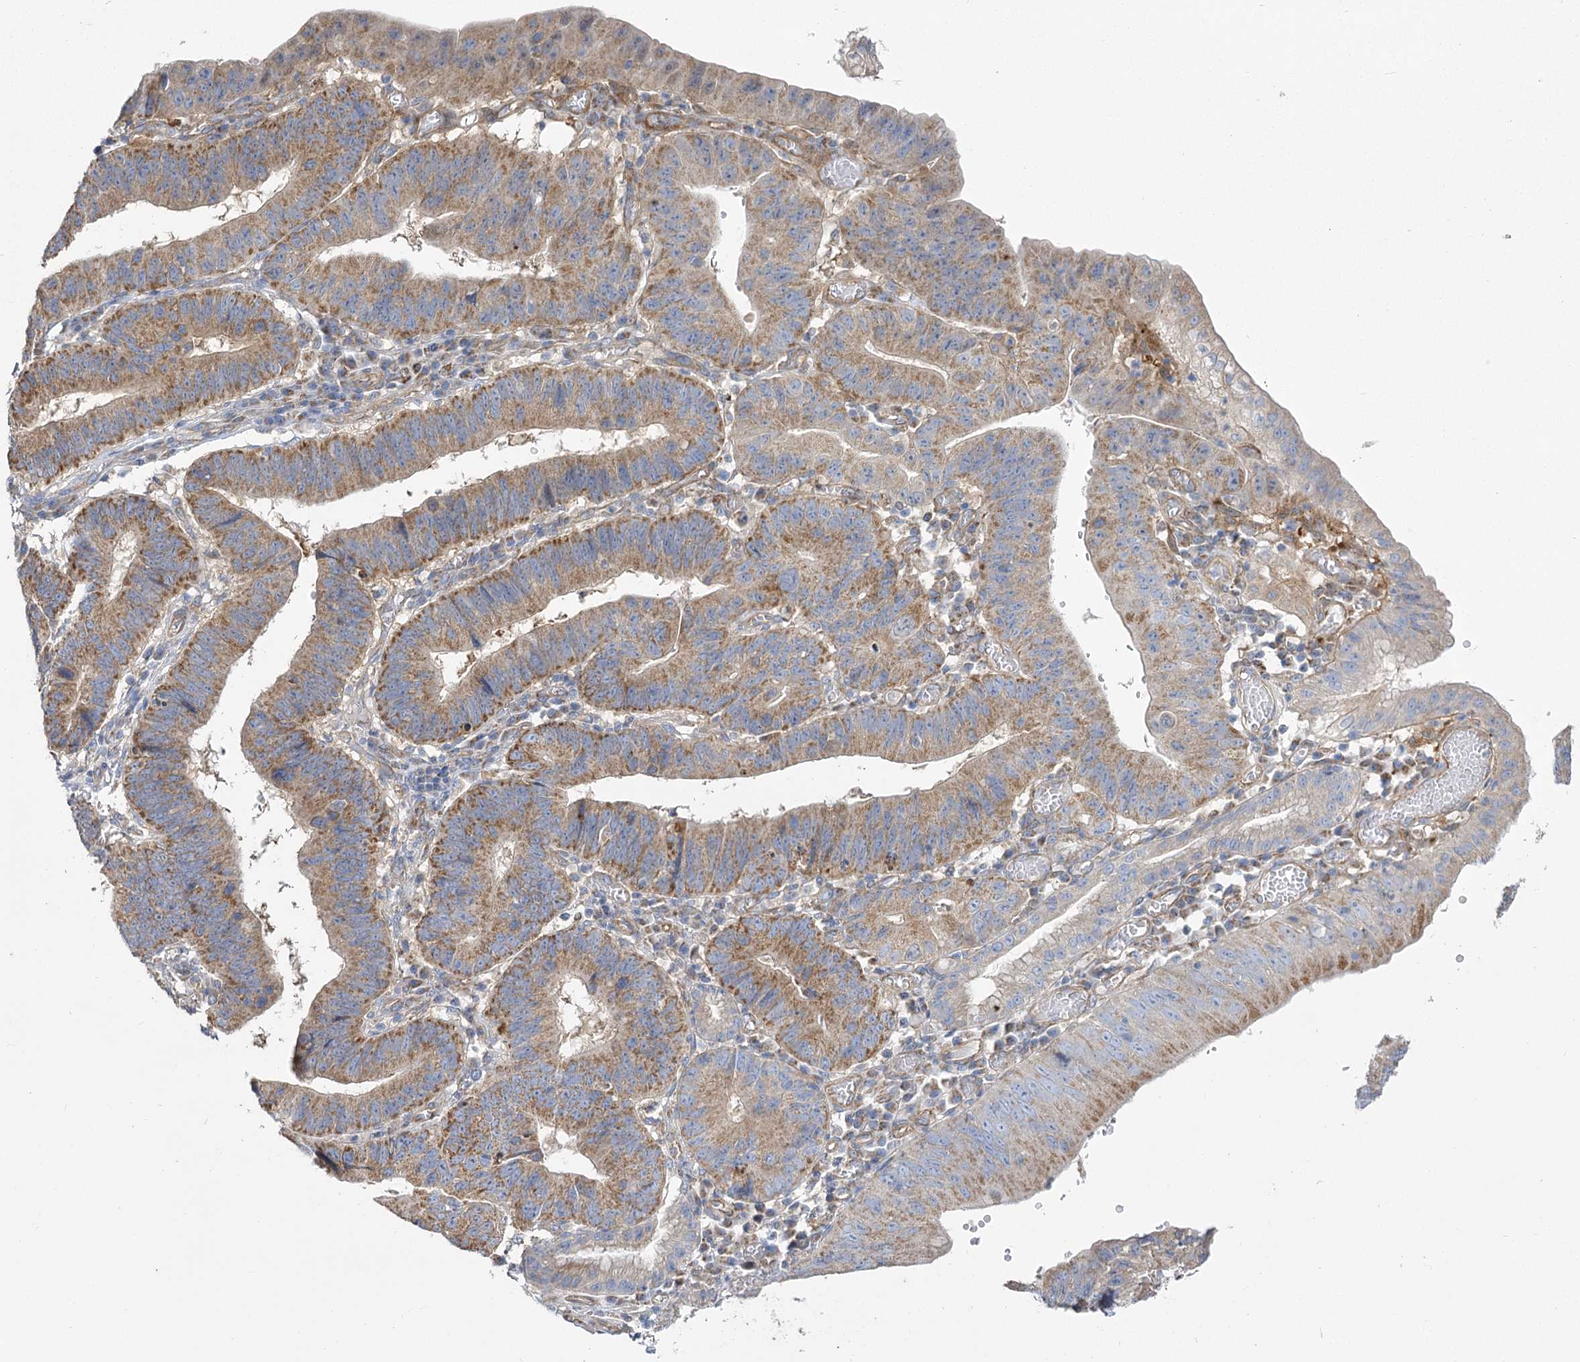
{"staining": {"intensity": "moderate", "quantity": ">75%", "location": "cytoplasmic/membranous"}, "tissue": "stomach cancer", "cell_type": "Tumor cells", "image_type": "cancer", "snomed": [{"axis": "morphology", "description": "Adenocarcinoma, NOS"}, {"axis": "topography", "description": "Stomach"}], "caption": "Immunohistochemical staining of human adenocarcinoma (stomach) displays medium levels of moderate cytoplasmic/membranous protein positivity in approximately >75% of tumor cells. (DAB (3,3'-diaminobenzidine) IHC, brown staining for protein, blue staining for nuclei).", "gene": "RMDN2", "patient": {"sex": "male", "age": 59}}